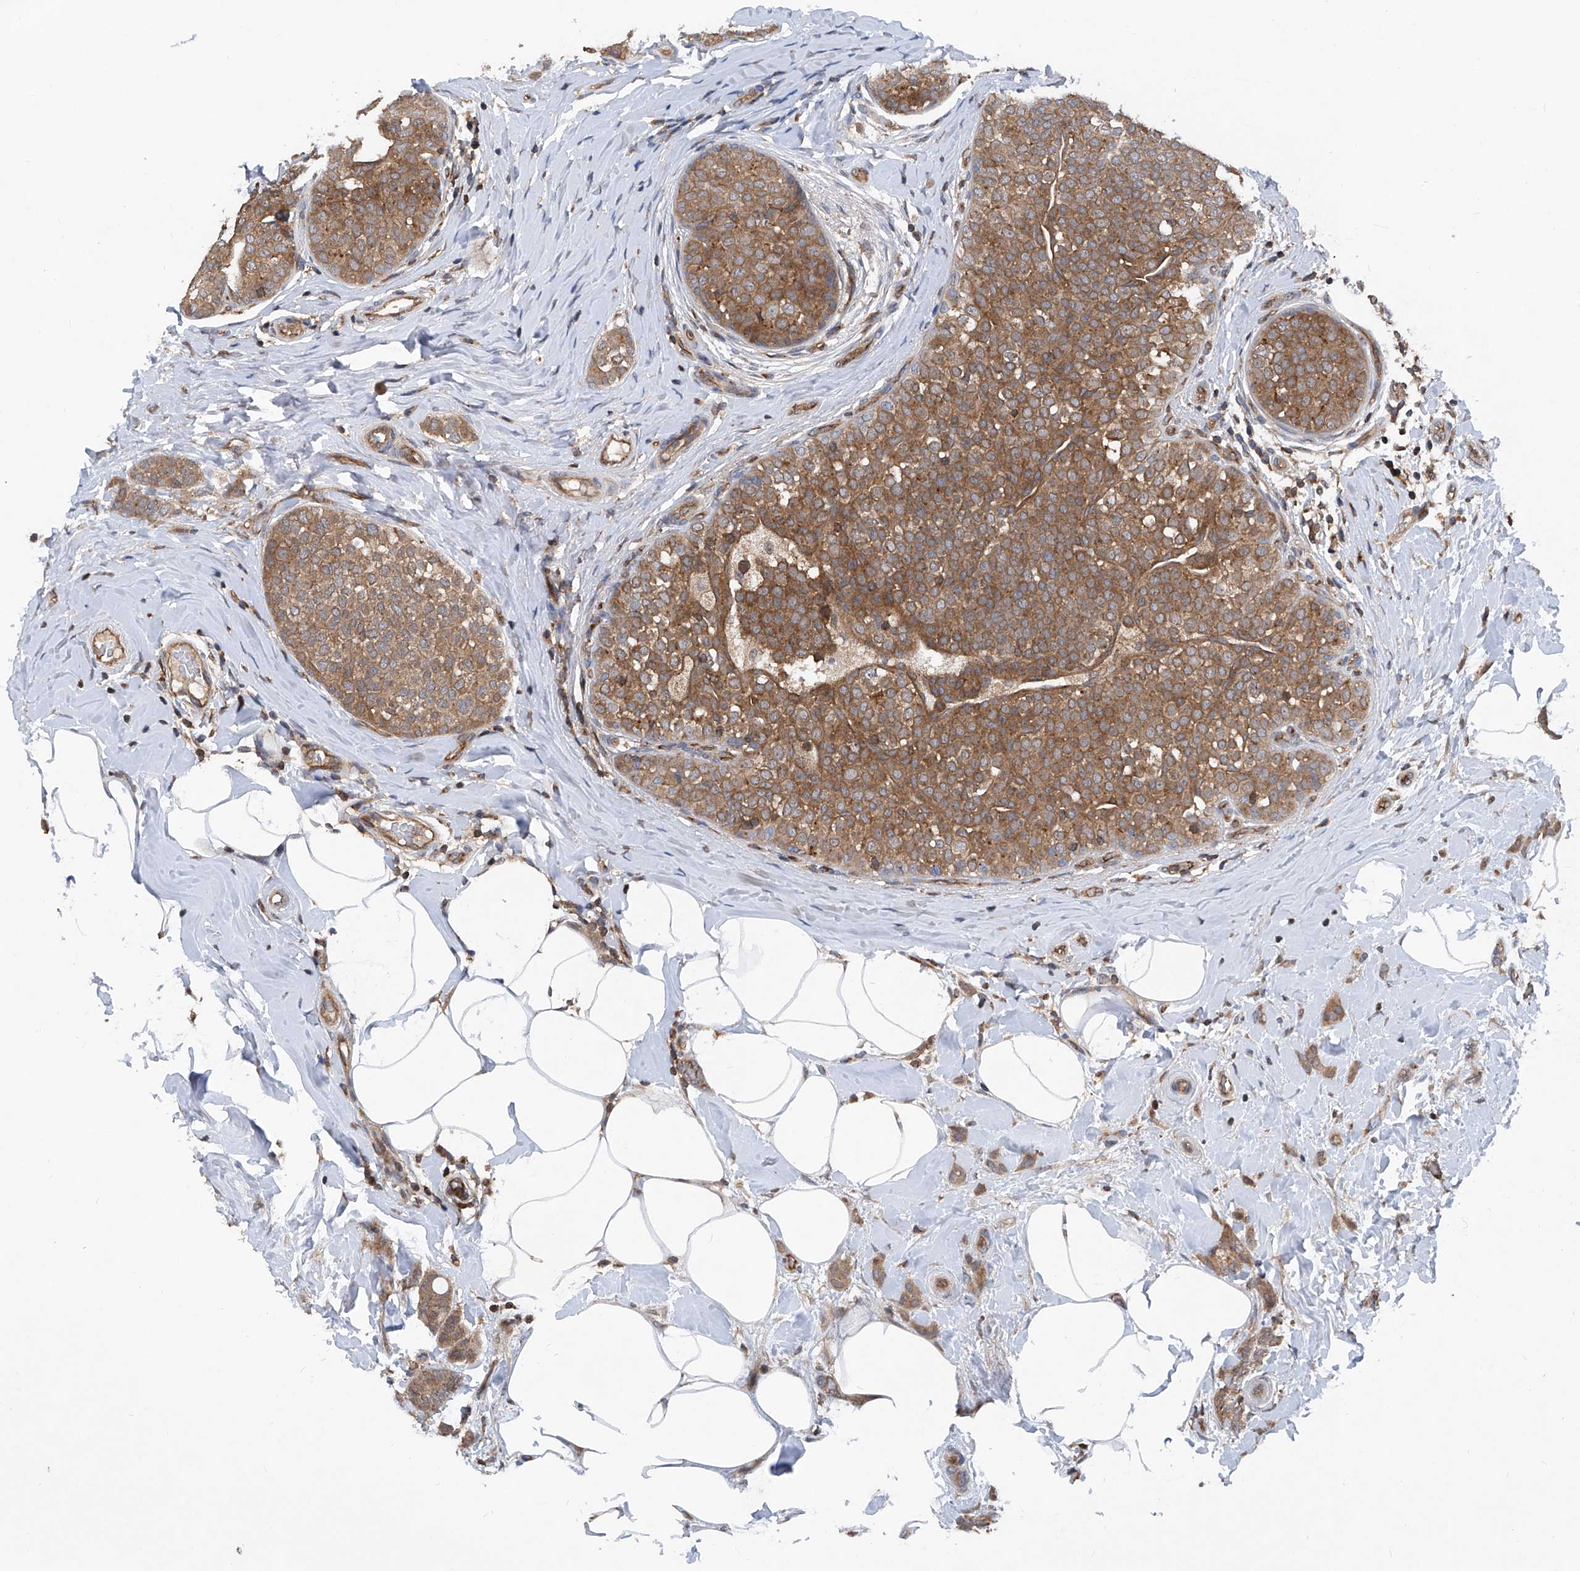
{"staining": {"intensity": "moderate", "quantity": ">75%", "location": "cytoplasmic/membranous"}, "tissue": "breast cancer", "cell_type": "Tumor cells", "image_type": "cancer", "snomed": [{"axis": "morphology", "description": "Lobular carcinoma, in situ"}, {"axis": "morphology", "description": "Lobular carcinoma"}, {"axis": "topography", "description": "Breast"}], "caption": "Human breast cancer (lobular carcinoma in situ) stained with a brown dye displays moderate cytoplasmic/membranous positive staining in about >75% of tumor cells.", "gene": "TRIM38", "patient": {"sex": "female", "age": 41}}